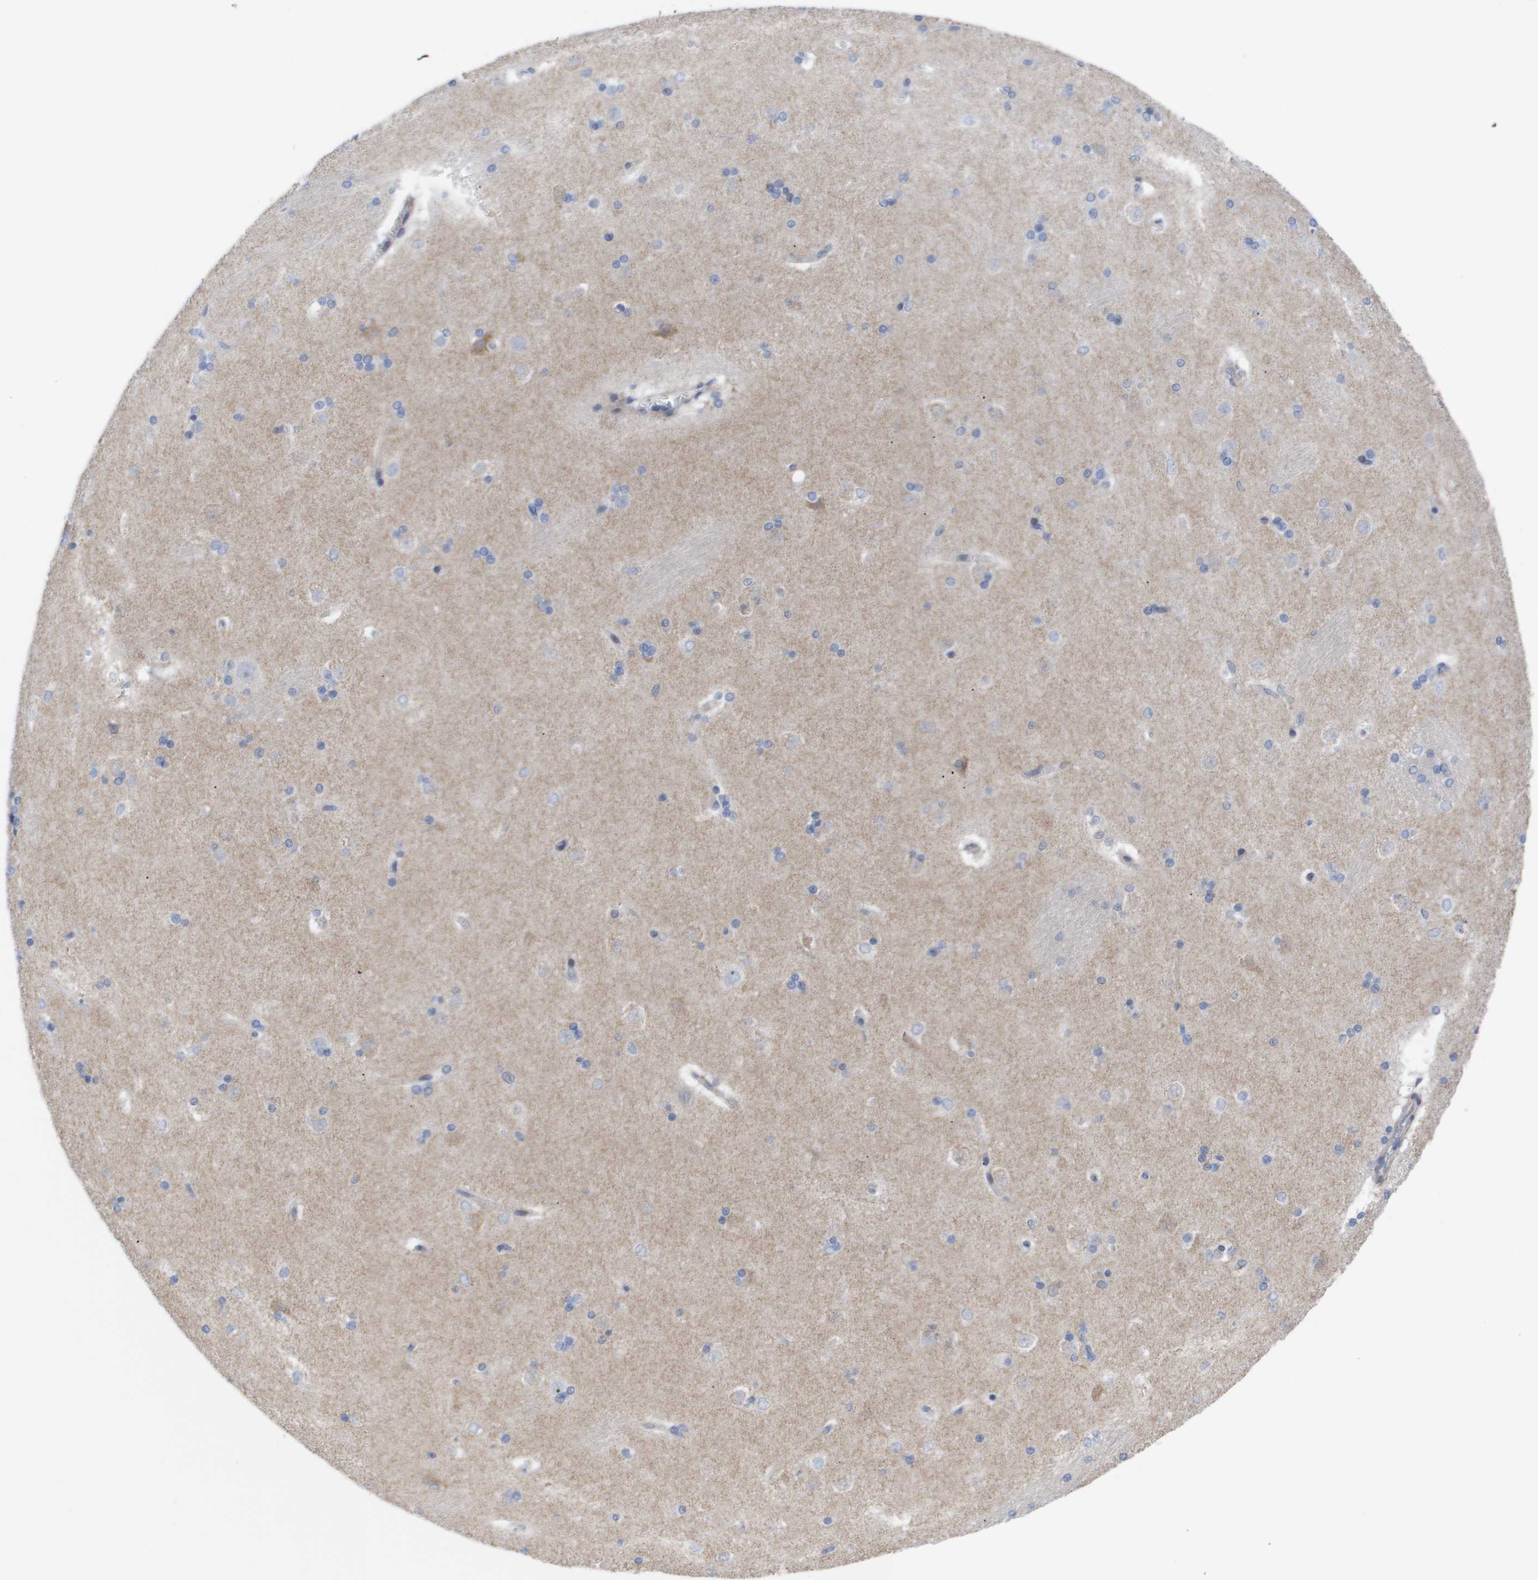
{"staining": {"intensity": "negative", "quantity": "none", "location": "none"}, "tissue": "caudate", "cell_type": "Glial cells", "image_type": "normal", "snomed": [{"axis": "morphology", "description": "Normal tissue, NOS"}, {"axis": "topography", "description": "Lateral ventricle wall"}], "caption": "Glial cells show no significant protein staining in unremarkable caudate. (DAB (3,3'-diaminobenzidine) IHC, high magnification).", "gene": "CAV3", "patient": {"sex": "female", "age": 19}}